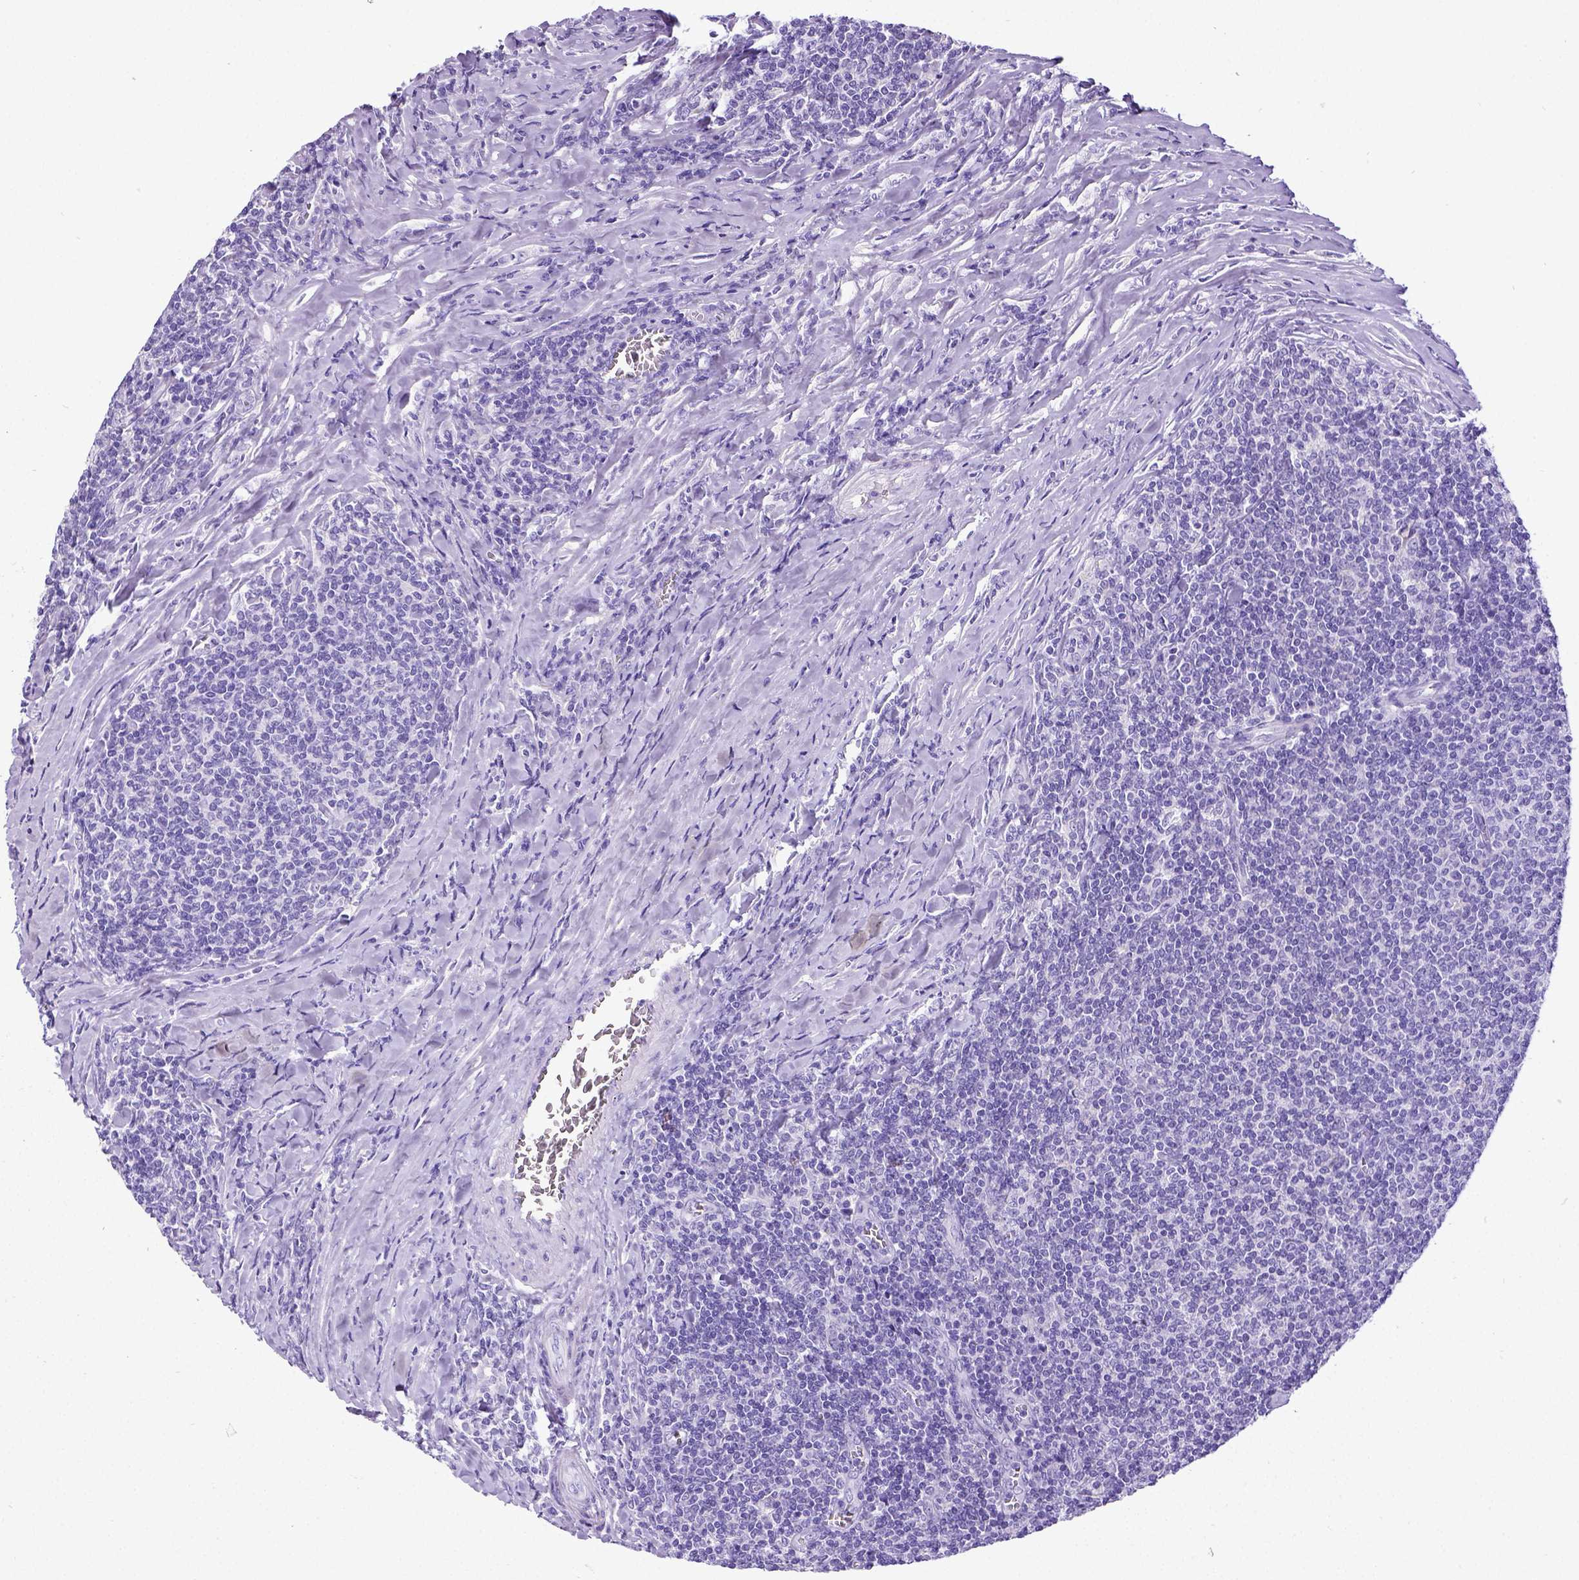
{"staining": {"intensity": "negative", "quantity": "none", "location": "none"}, "tissue": "lymphoma", "cell_type": "Tumor cells", "image_type": "cancer", "snomed": [{"axis": "morphology", "description": "Malignant lymphoma, non-Hodgkin's type, Low grade"}, {"axis": "topography", "description": "Lymph node"}], "caption": "Tumor cells show no significant protein staining in lymphoma.", "gene": "SATB2", "patient": {"sex": "male", "age": 52}}